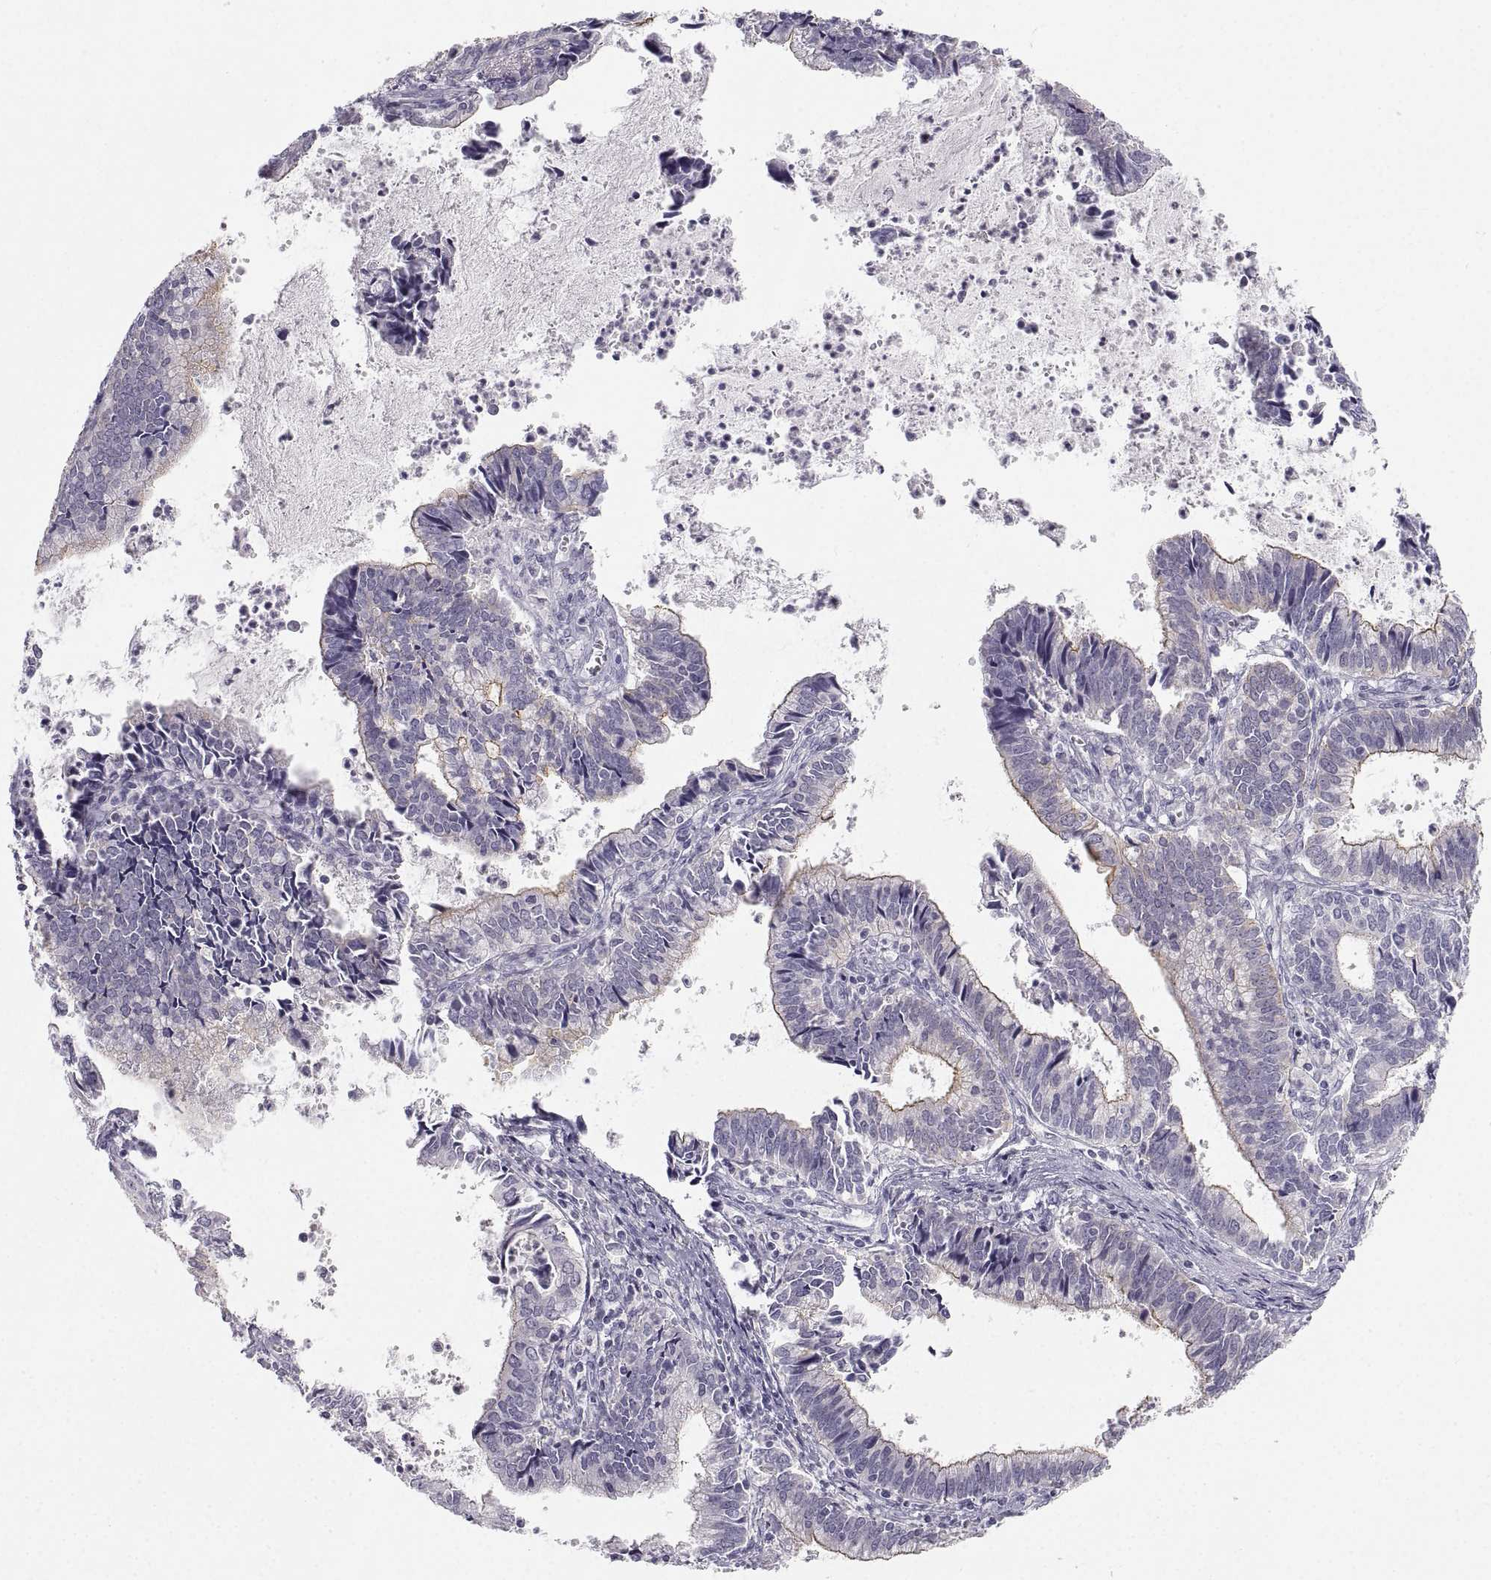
{"staining": {"intensity": "weak", "quantity": "25%-75%", "location": "cytoplasmic/membranous"}, "tissue": "cervical cancer", "cell_type": "Tumor cells", "image_type": "cancer", "snomed": [{"axis": "morphology", "description": "Adenocarcinoma, NOS"}, {"axis": "topography", "description": "Cervix"}], "caption": "Tumor cells exhibit low levels of weak cytoplasmic/membranous positivity in approximately 25%-75% of cells in adenocarcinoma (cervical). The staining was performed using DAB (3,3'-diaminobenzidine) to visualize the protein expression in brown, while the nuclei were stained in blue with hematoxylin (Magnification: 20x).", "gene": "ZNF185", "patient": {"sex": "female", "age": 42}}